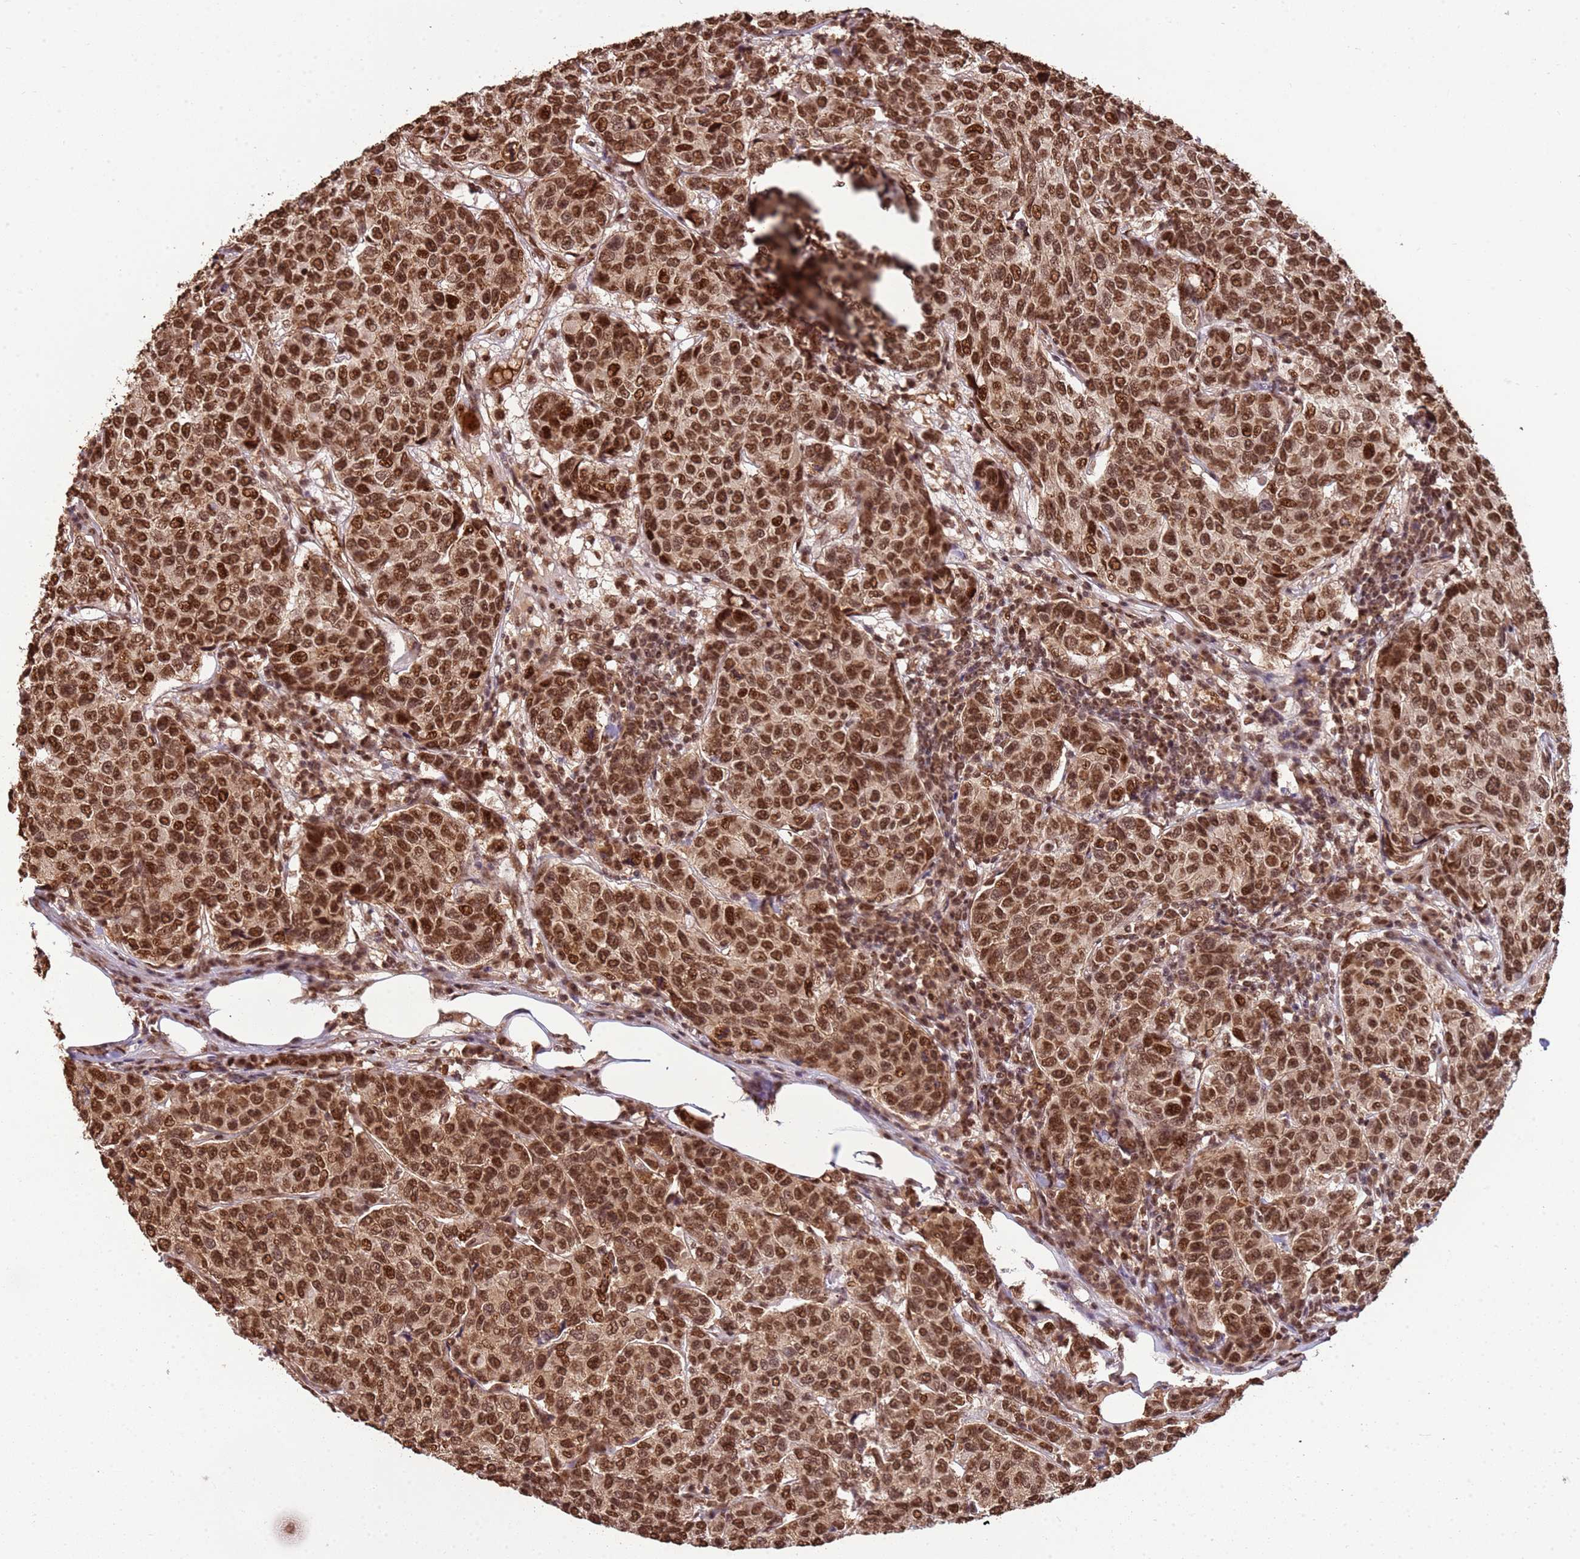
{"staining": {"intensity": "strong", "quantity": ">75%", "location": "nuclear"}, "tissue": "breast cancer", "cell_type": "Tumor cells", "image_type": "cancer", "snomed": [{"axis": "morphology", "description": "Duct carcinoma"}, {"axis": "topography", "description": "Breast"}], "caption": "Immunohistochemical staining of human breast invasive ductal carcinoma exhibits high levels of strong nuclear protein positivity in approximately >75% of tumor cells. The protein of interest is stained brown, and the nuclei are stained in blue (DAB IHC with brightfield microscopy, high magnification).", "gene": "ZBTB12", "patient": {"sex": "female", "age": 55}}